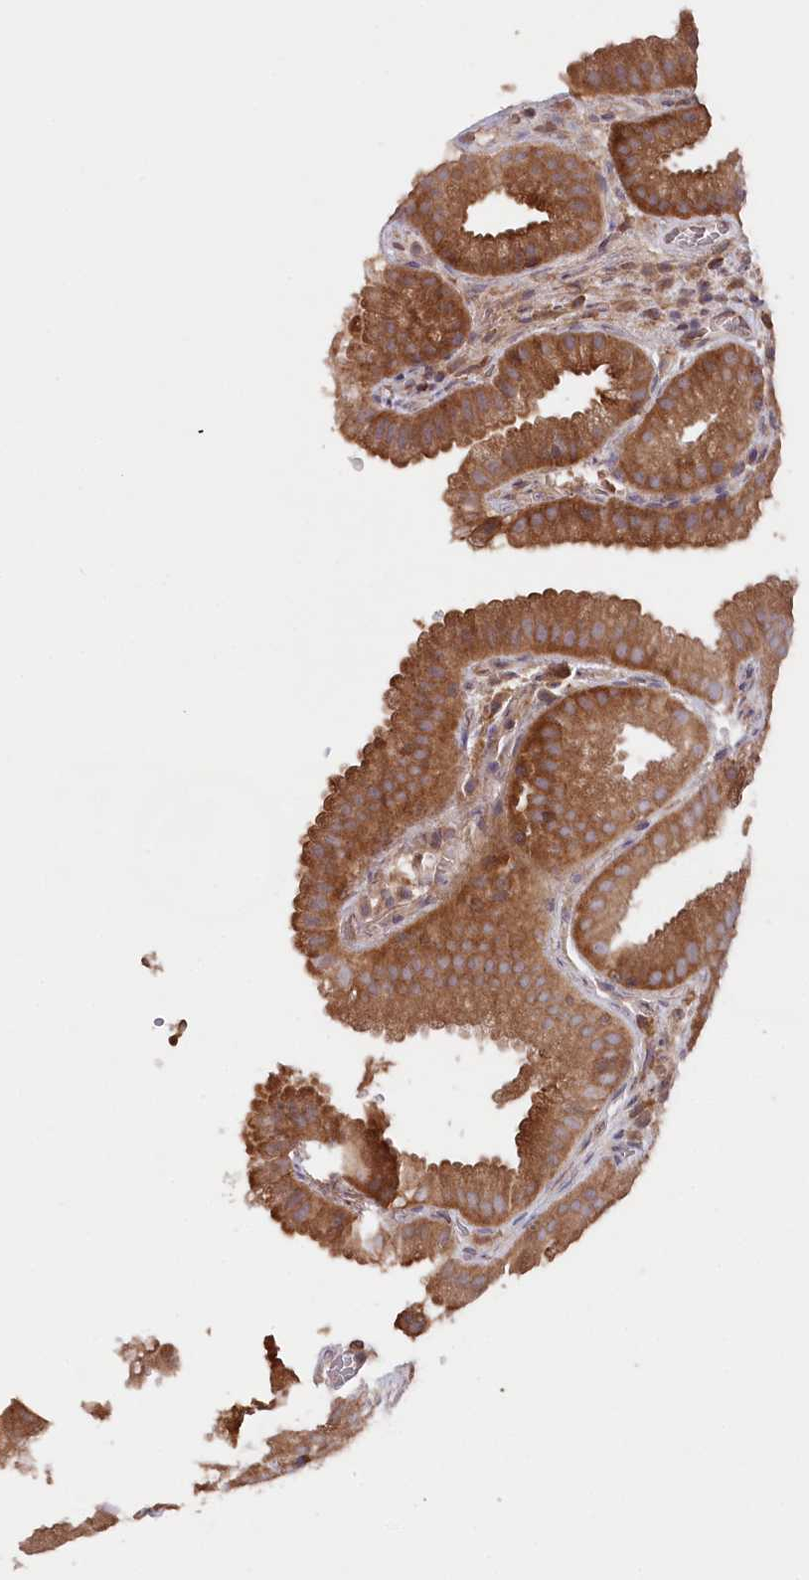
{"staining": {"intensity": "strong", "quantity": ">75%", "location": "cytoplasmic/membranous"}, "tissue": "gallbladder", "cell_type": "Glandular cells", "image_type": "normal", "snomed": [{"axis": "morphology", "description": "Normal tissue, NOS"}, {"axis": "topography", "description": "Gallbladder"}], "caption": "IHC staining of normal gallbladder, which exhibits high levels of strong cytoplasmic/membranous expression in approximately >75% of glandular cells indicating strong cytoplasmic/membranous protein staining. The staining was performed using DAB (3,3'-diaminobenzidine) (brown) for protein detection and nuclei were counterstained in hematoxylin (blue).", "gene": "PPP1R21", "patient": {"sex": "female", "age": 30}}